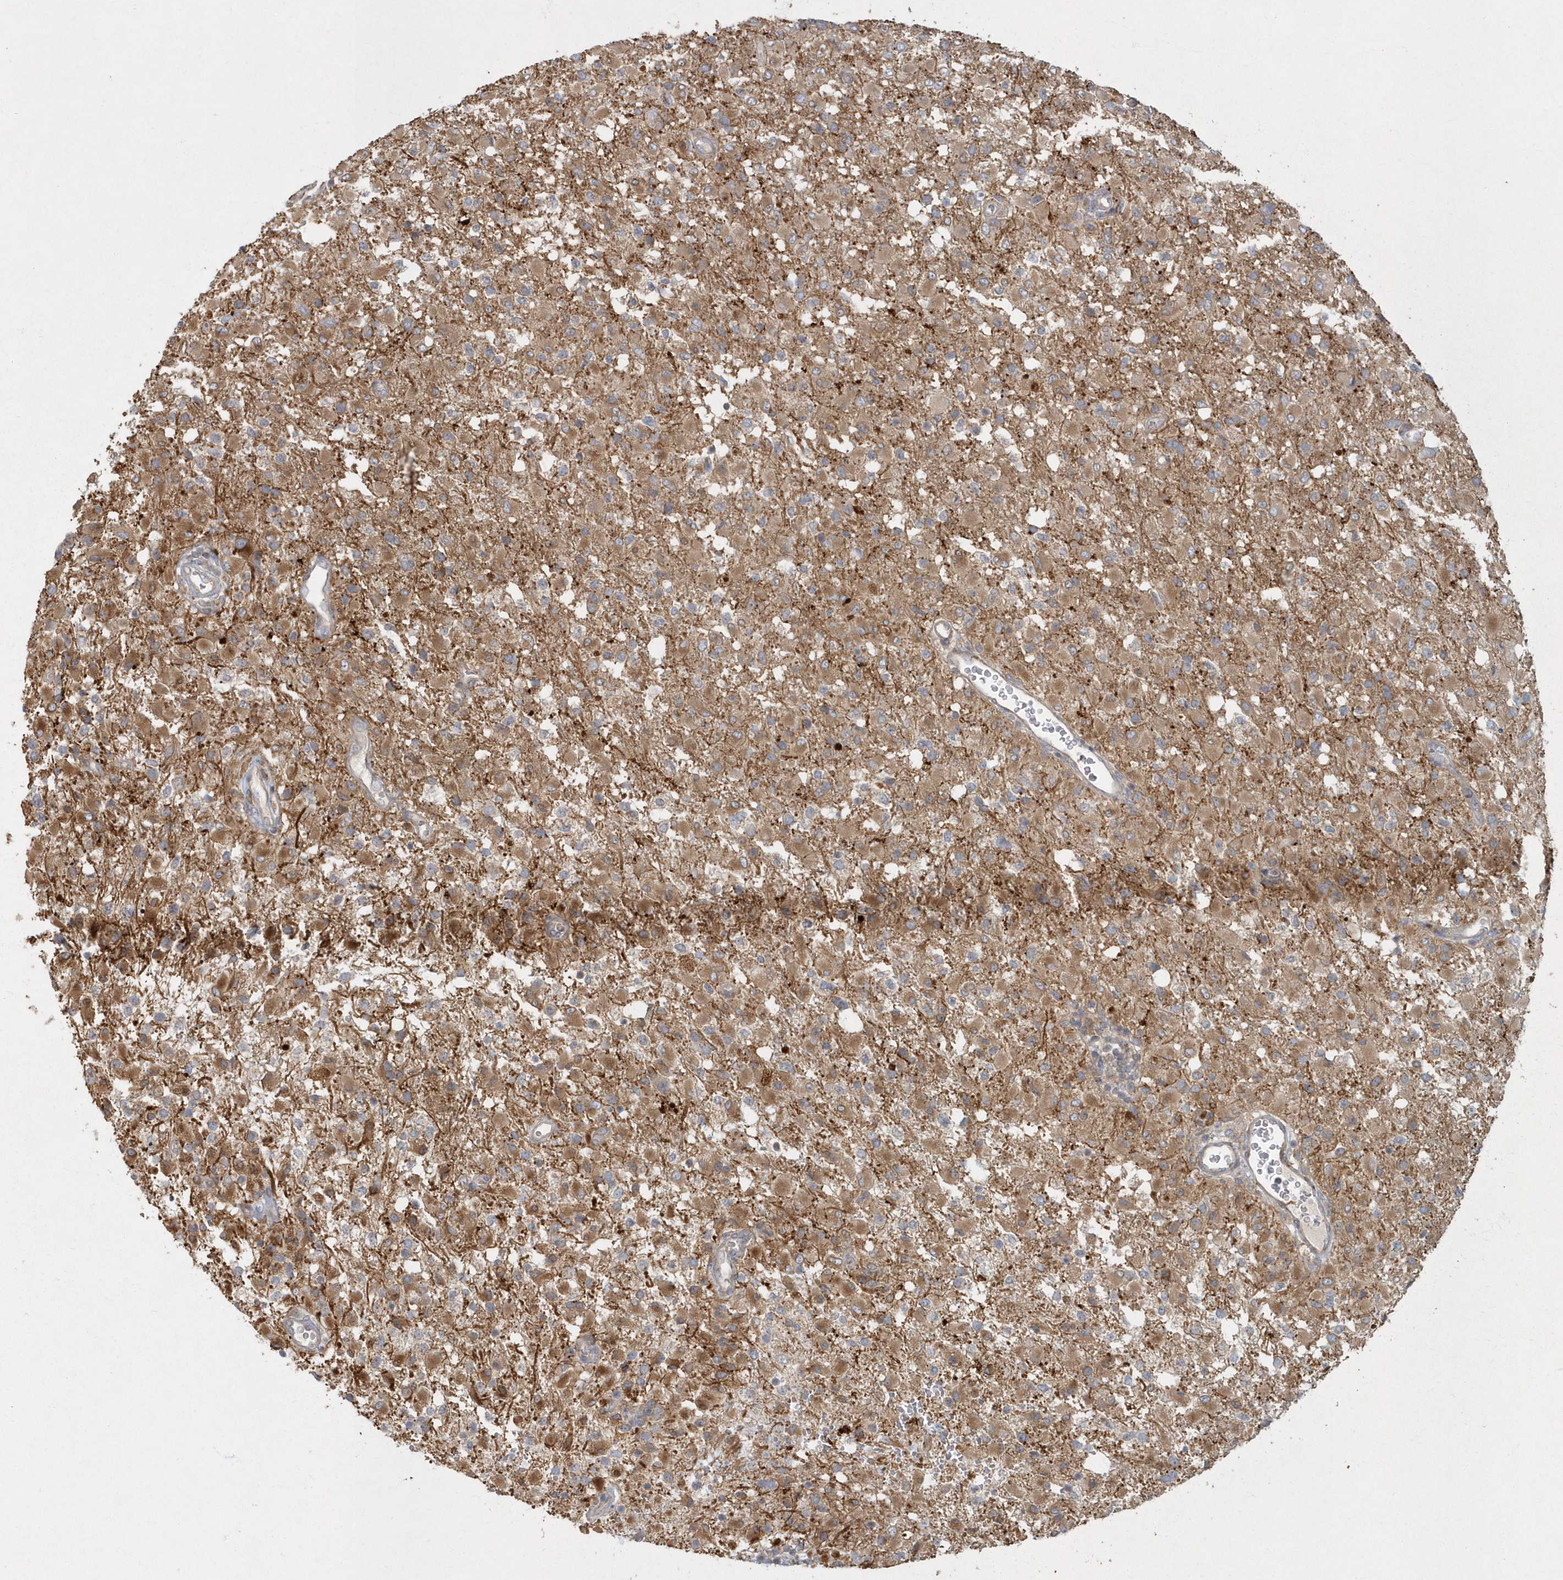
{"staining": {"intensity": "moderate", "quantity": ">75%", "location": "cytoplasmic/membranous"}, "tissue": "glioma", "cell_type": "Tumor cells", "image_type": "cancer", "snomed": [{"axis": "morphology", "description": "Glioma, malignant, High grade"}, {"axis": "topography", "description": "Brain"}], "caption": "DAB (3,3'-diaminobenzidine) immunohistochemical staining of human glioma exhibits moderate cytoplasmic/membranous protein positivity in approximately >75% of tumor cells.", "gene": "ARHGEF38", "patient": {"sex": "female", "age": 57}}